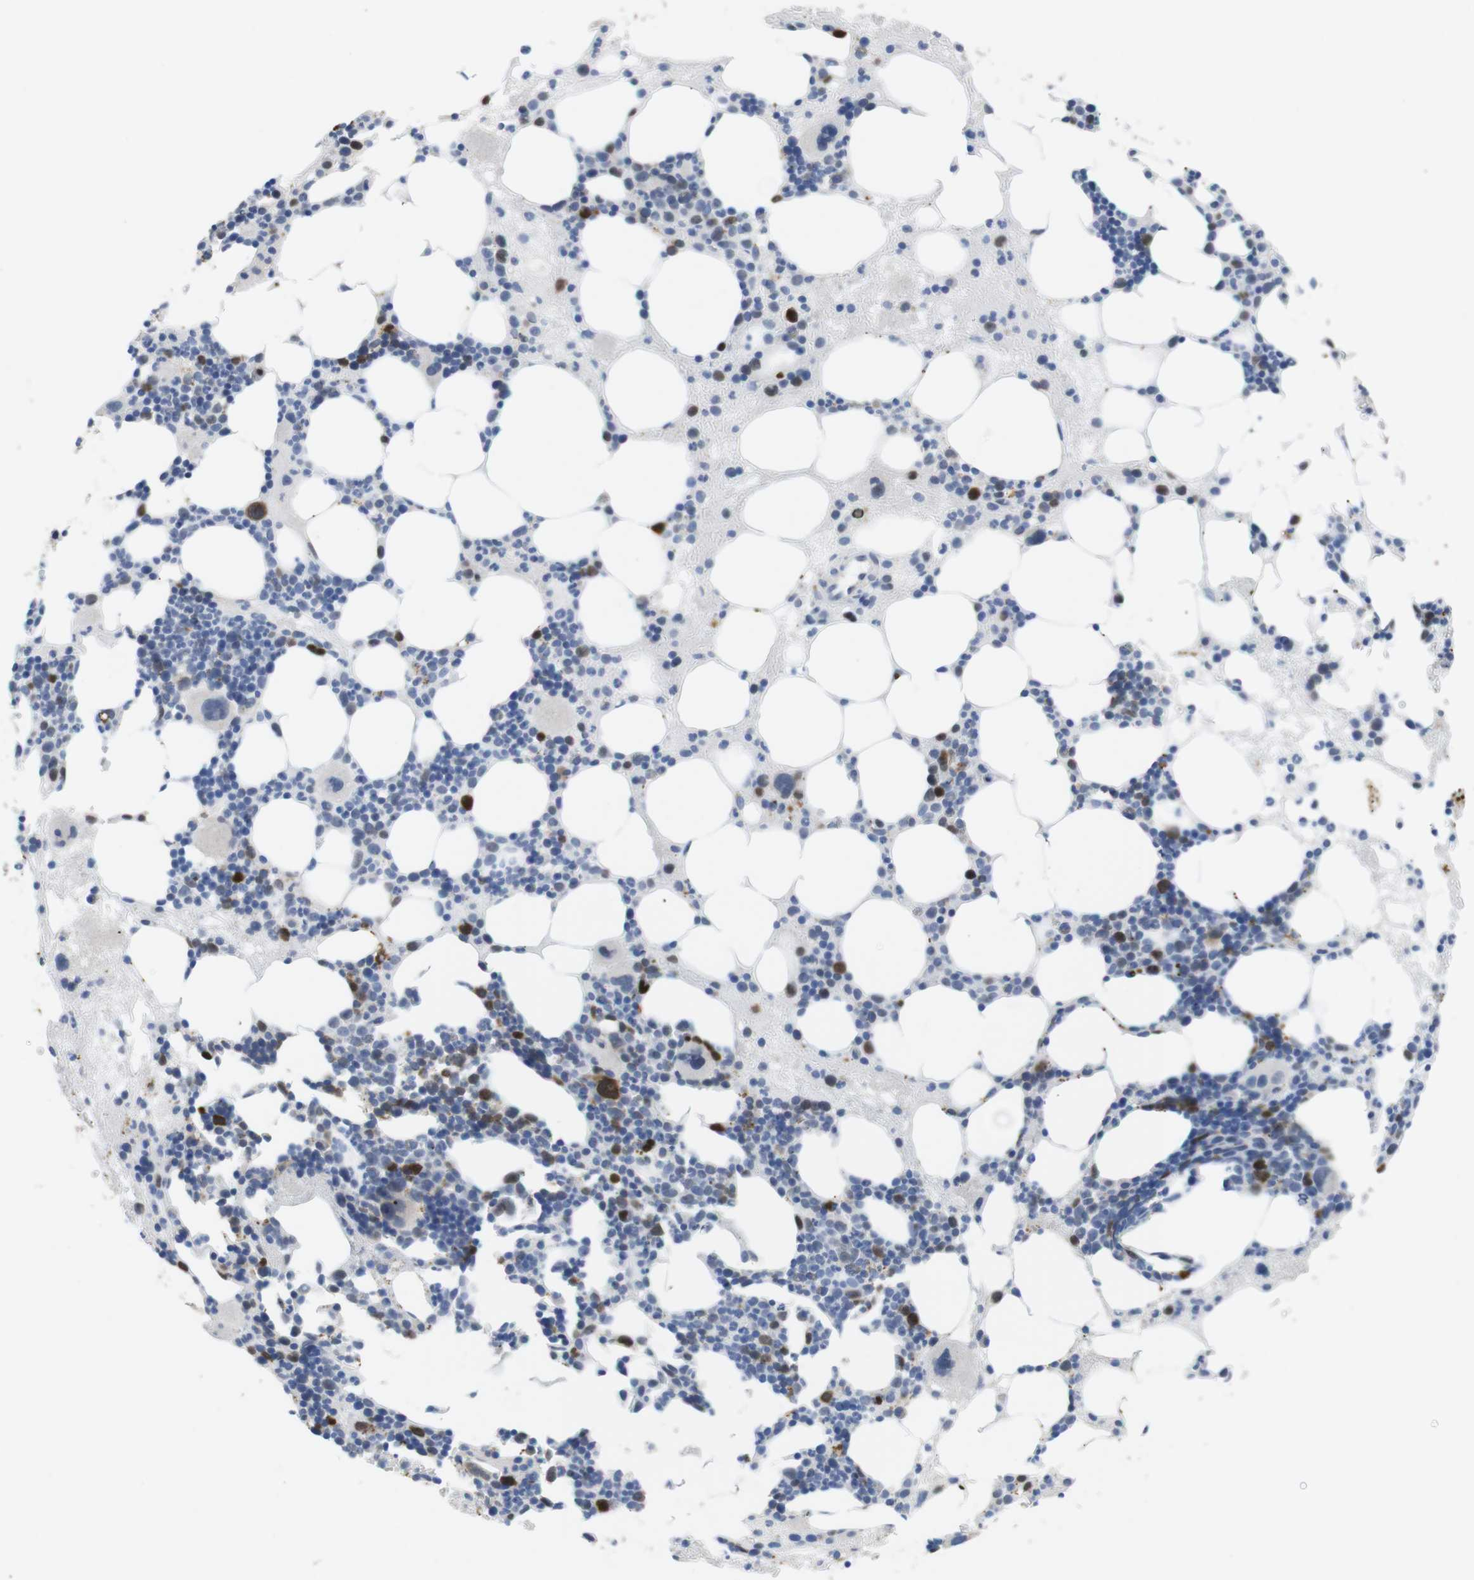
{"staining": {"intensity": "strong", "quantity": "<25%", "location": "nuclear"}, "tissue": "bone marrow", "cell_type": "Hematopoietic cells", "image_type": "normal", "snomed": [{"axis": "morphology", "description": "Normal tissue, NOS"}, {"axis": "morphology", "description": "Inflammation, NOS"}, {"axis": "topography", "description": "Bone marrow"}], "caption": "Protein expression by immunohistochemistry (IHC) reveals strong nuclear staining in approximately <25% of hematopoietic cells in normal bone marrow.", "gene": "KPNA2", "patient": {"sex": "female", "age": 76}}